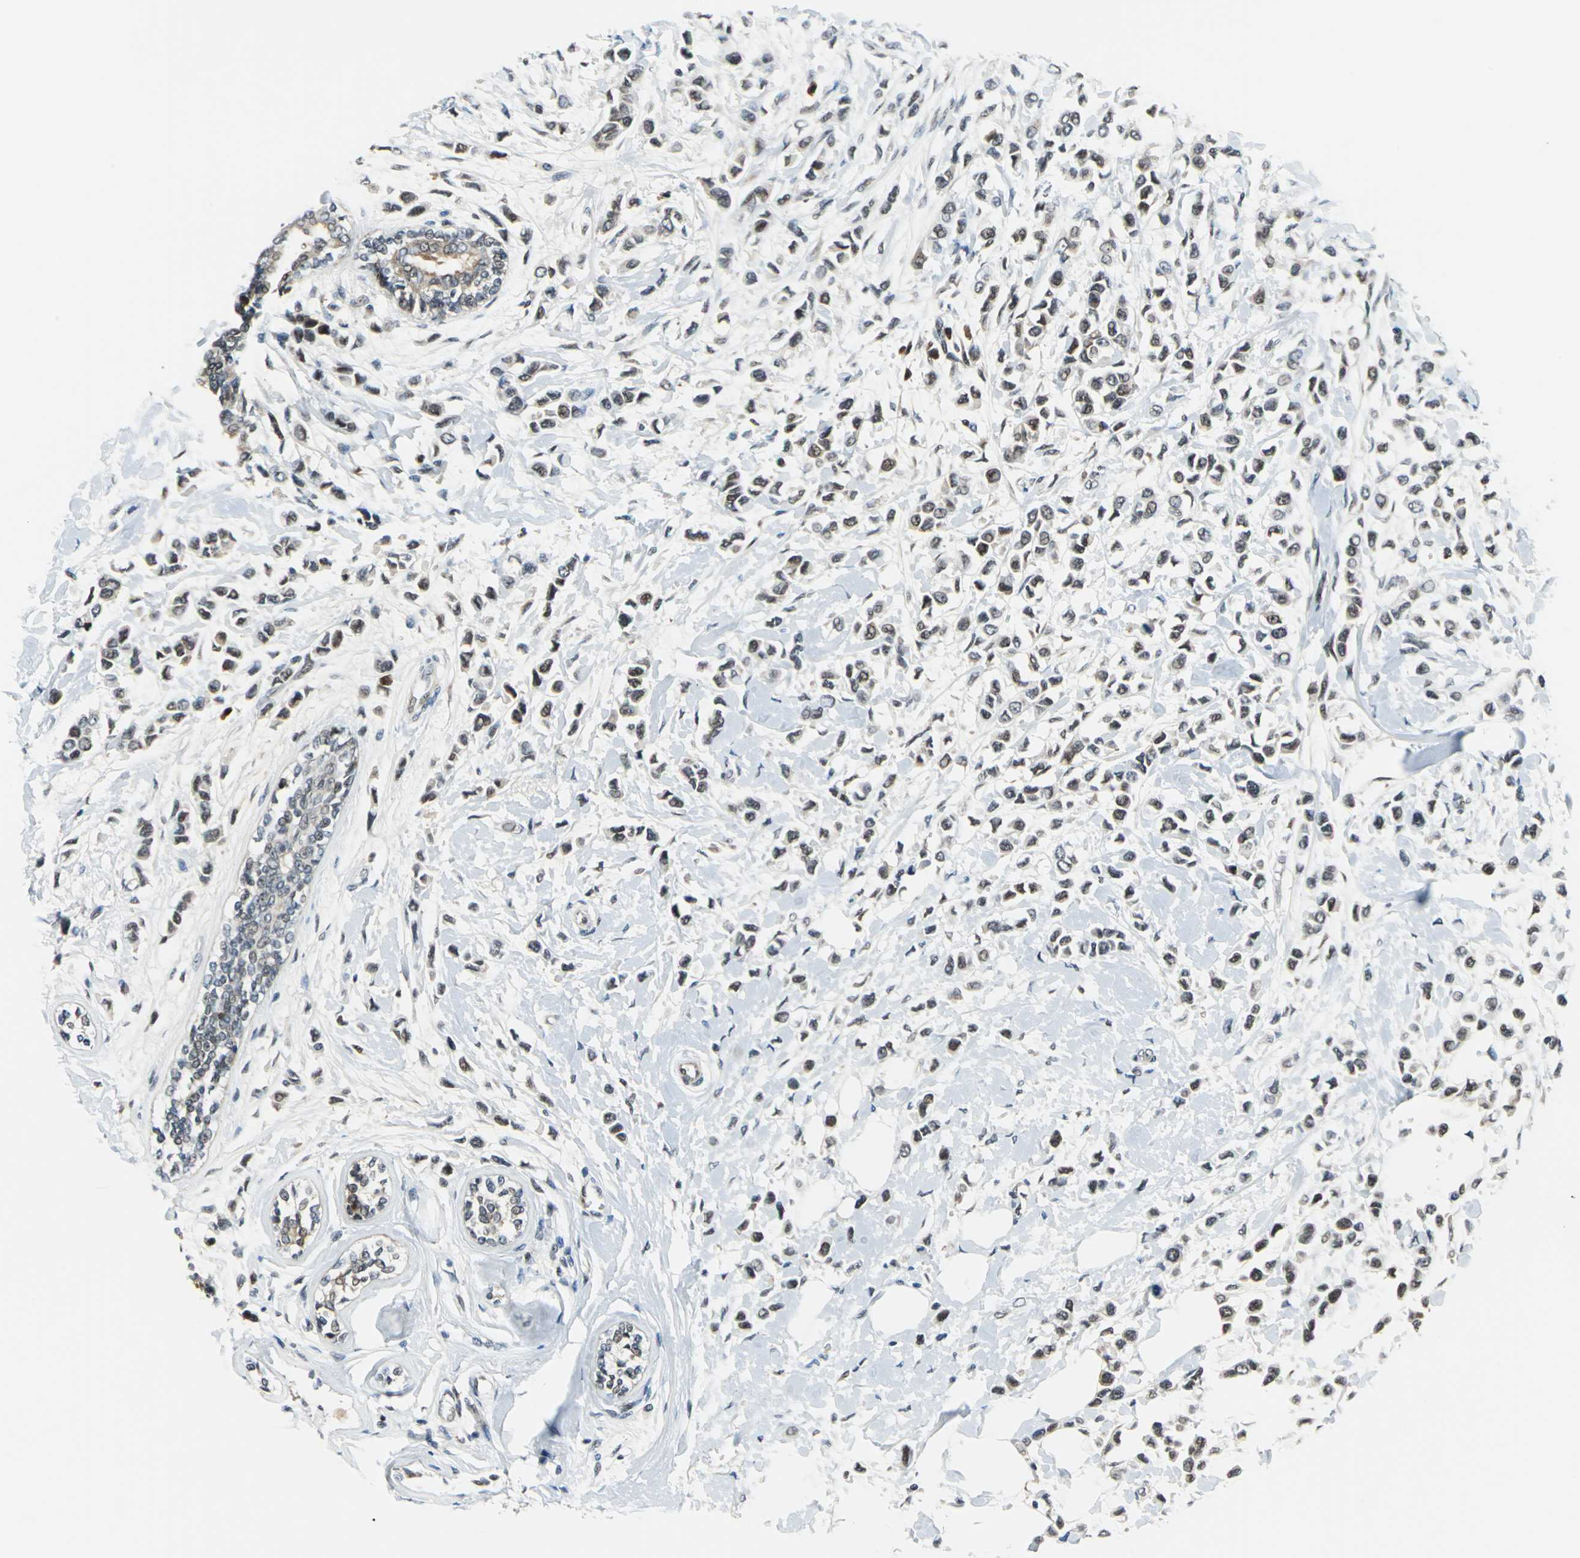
{"staining": {"intensity": "weak", "quantity": "25%-75%", "location": "cytoplasmic/membranous,nuclear"}, "tissue": "breast cancer", "cell_type": "Tumor cells", "image_type": "cancer", "snomed": [{"axis": "morphology", "description": "Lobular carcinoma"}, {"axis": "topography", "description": "Breast"}], "caption": "Weak cytoplasmic/membranous and nuclear protein expression is identified in approximately 25%-75% of tumor cells in breast cancer (lobular carcinoma). (brown staining indicates protein expression, while blue staining denotes nuclei).", "gene": "POLR3K", "patient": {"sex": "female", "age": 51}}